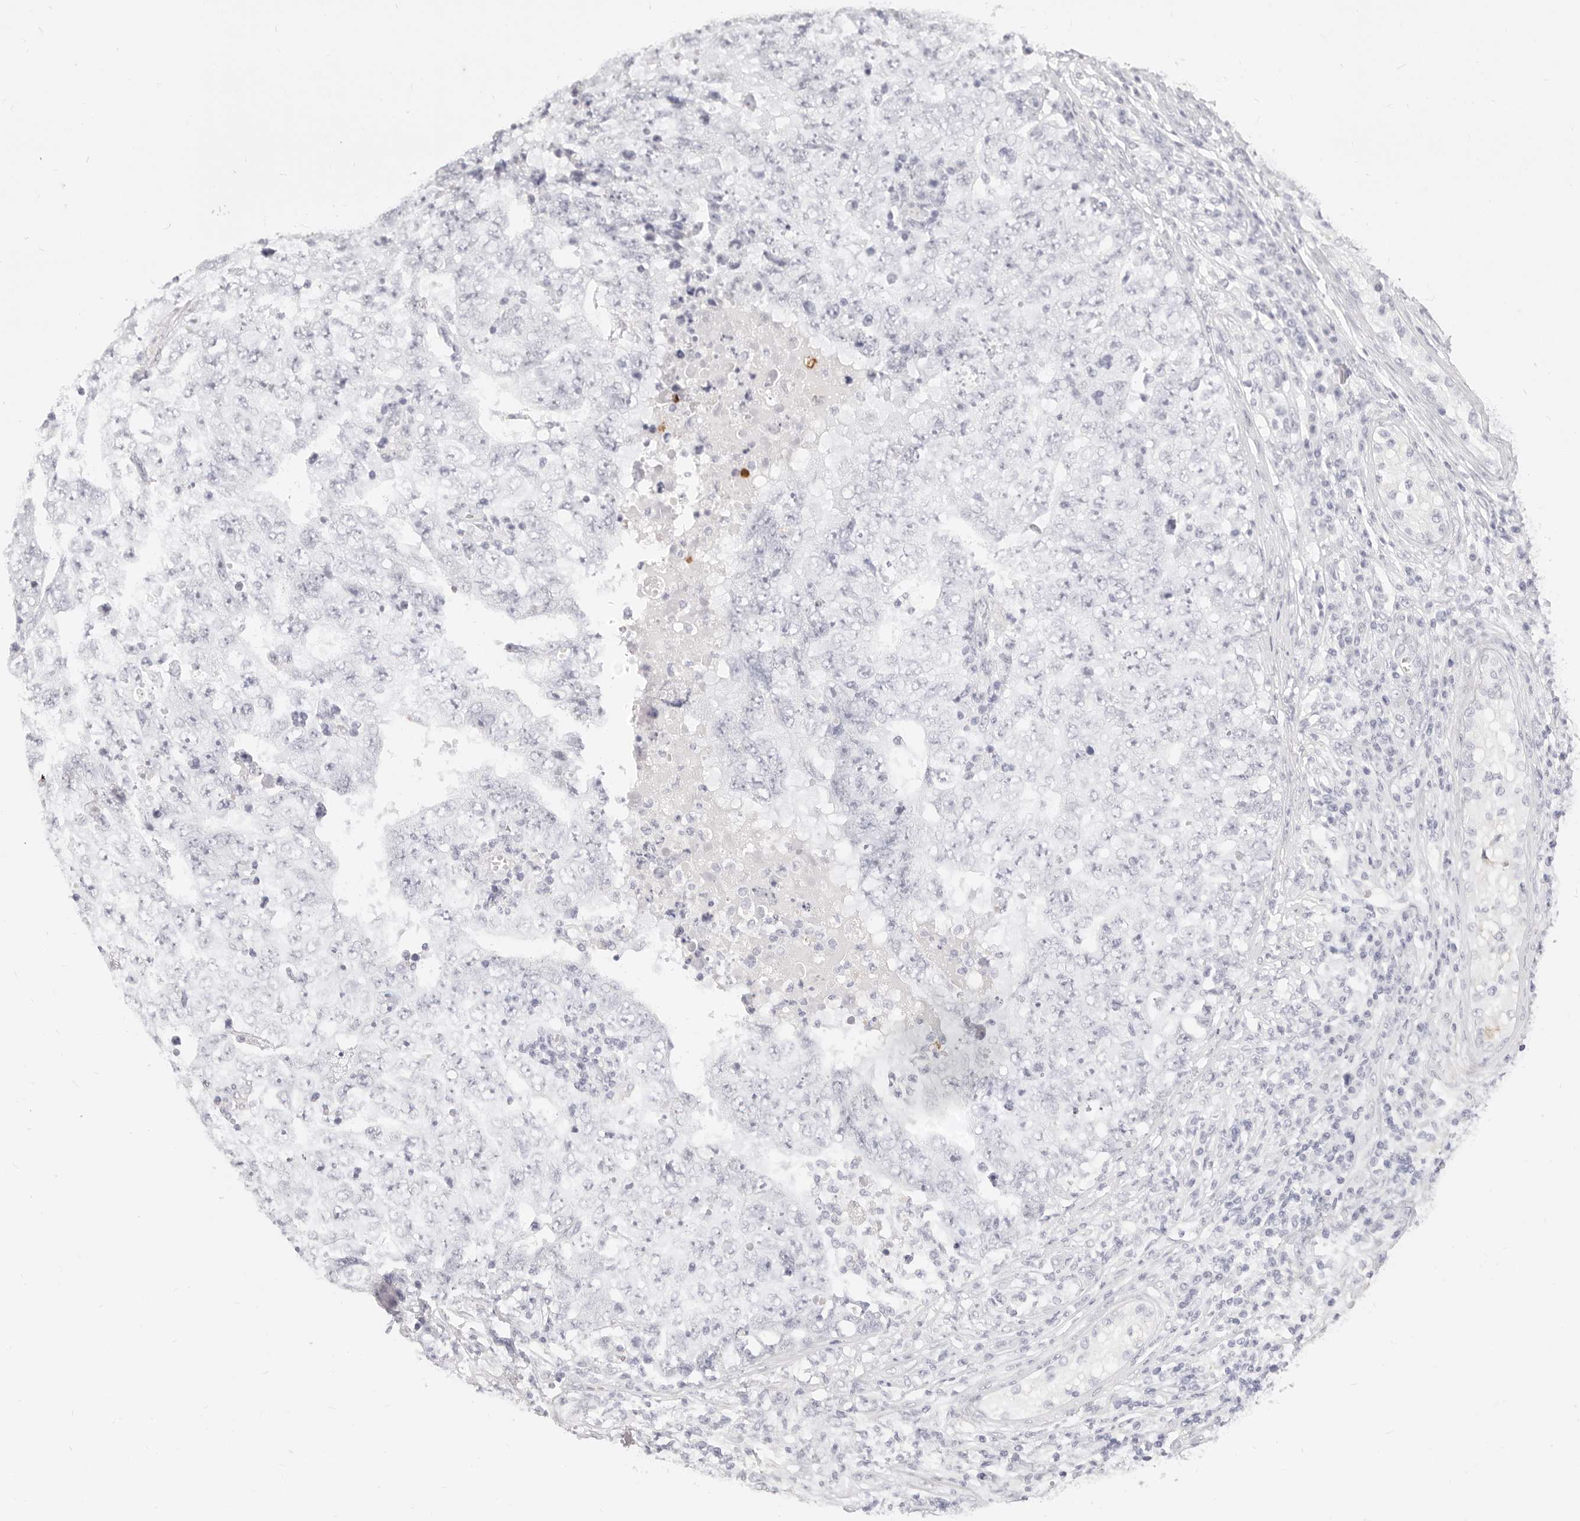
{"staining": {"intensity": "negative", "quantity": "none", "location": "none"}, "tissue": "testis cancer", "cell_type": "Tumor cells", "image_type": "cancer", "snomed": [{"axis": "morphology", "description": "Carcinoma, Embryonal, NOS"}, {"axis": "topography", "description": "Testis"}], "caption": "Testis cancer was stained to show a protein in brown. There is no significant positivity in tumor cells.", "gene": "CAMP", "patient": {"sex": "male", "age": 26}}